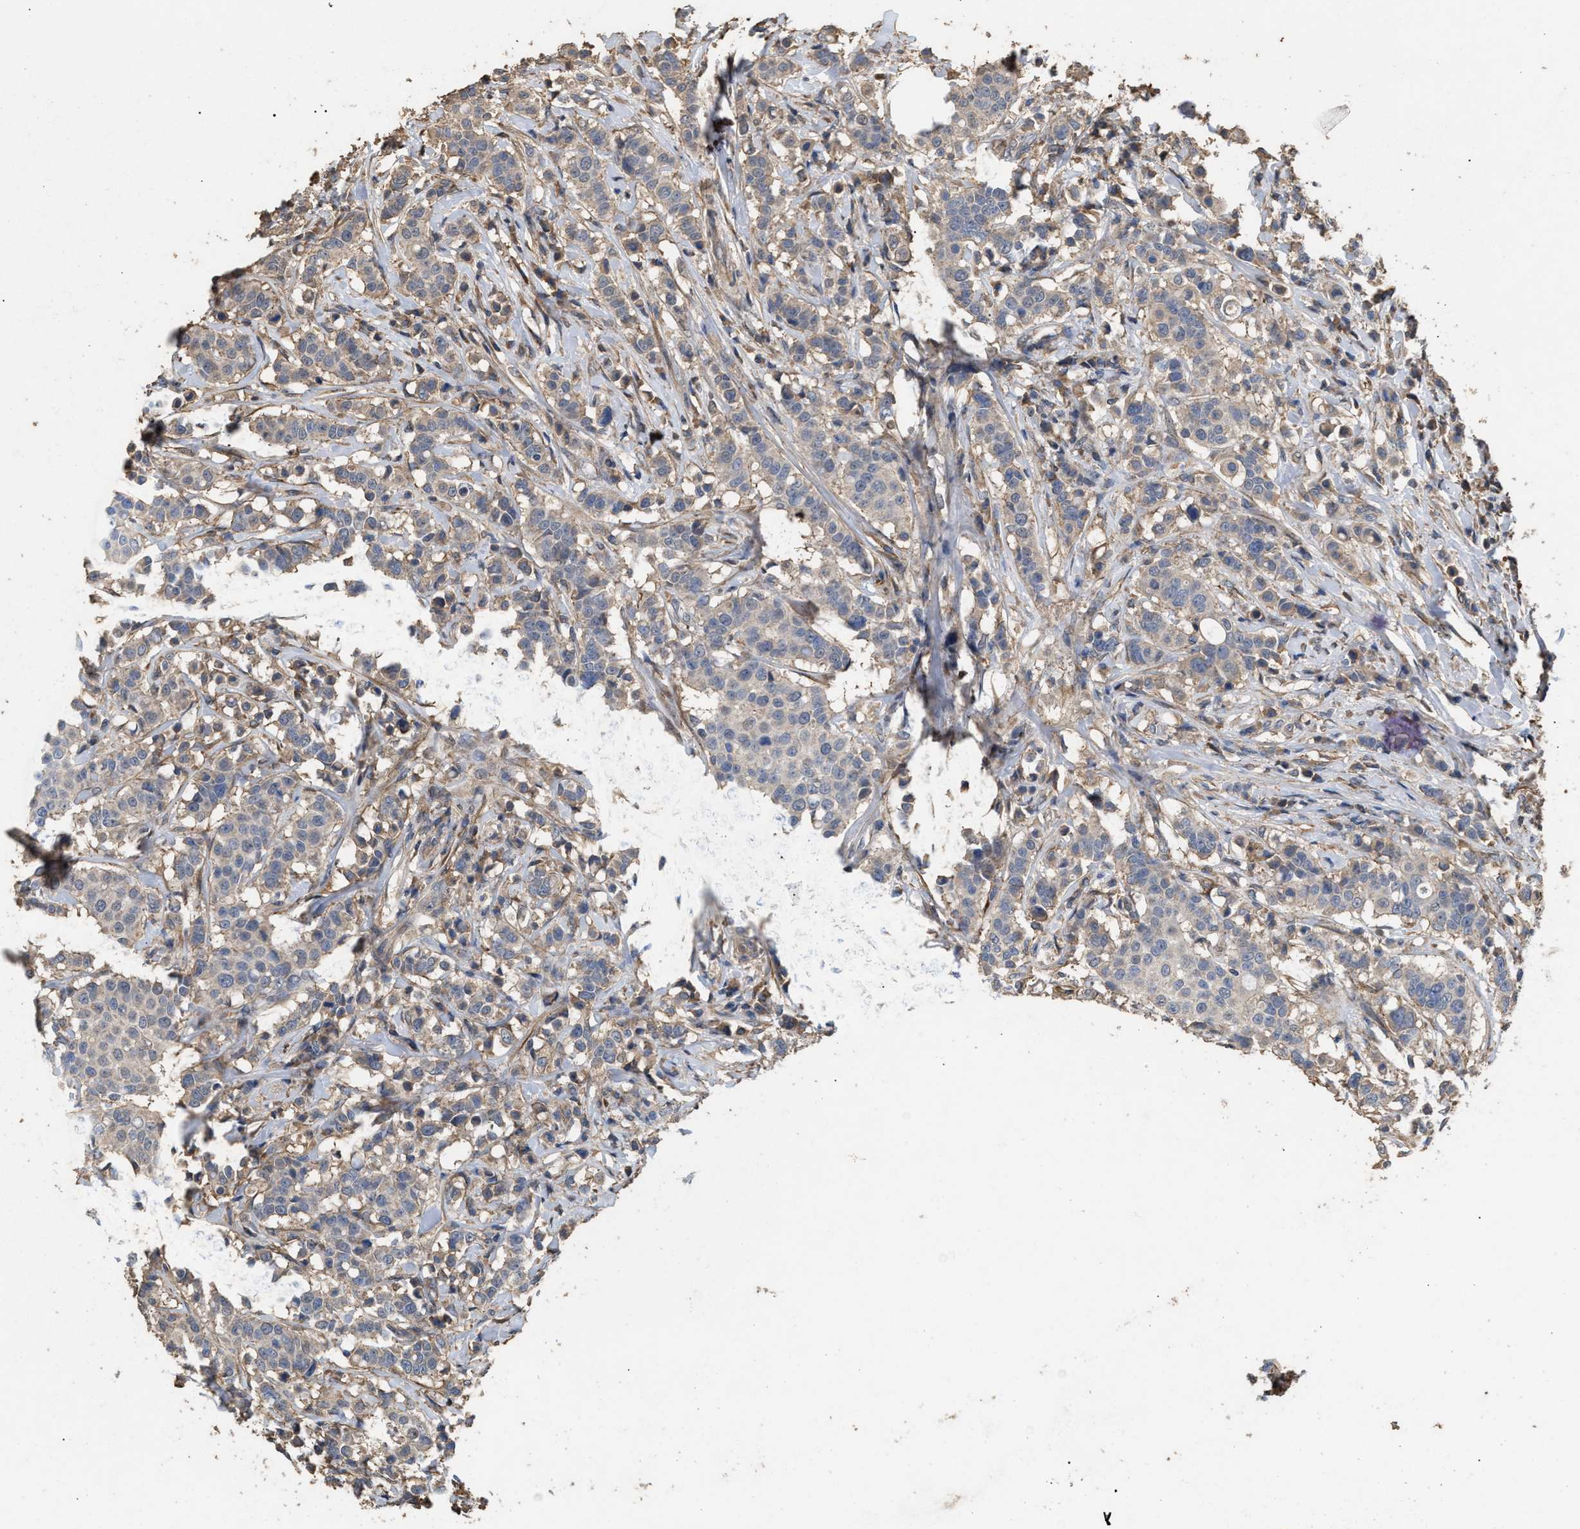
{"staining": {"intensity": "weak", "quantity": "<25%", "location": "cytoplasmic/membranous"}, "tissue": "breast cancer", "cell_type": "Tumor cells", "image_type": "cancer", "snomed": [{"axis": "morphology", "description": "Duct carcinoma"}, {"axis": "topography", "description": "Breast"}], "caption": "DAB immunohistochemical staining of human breast infiltrating ductal carcinoma demonstrates no significant expression in tumor cells.", "gene": "HTRA3", "patient": {"sex": "female", "age": 27}}